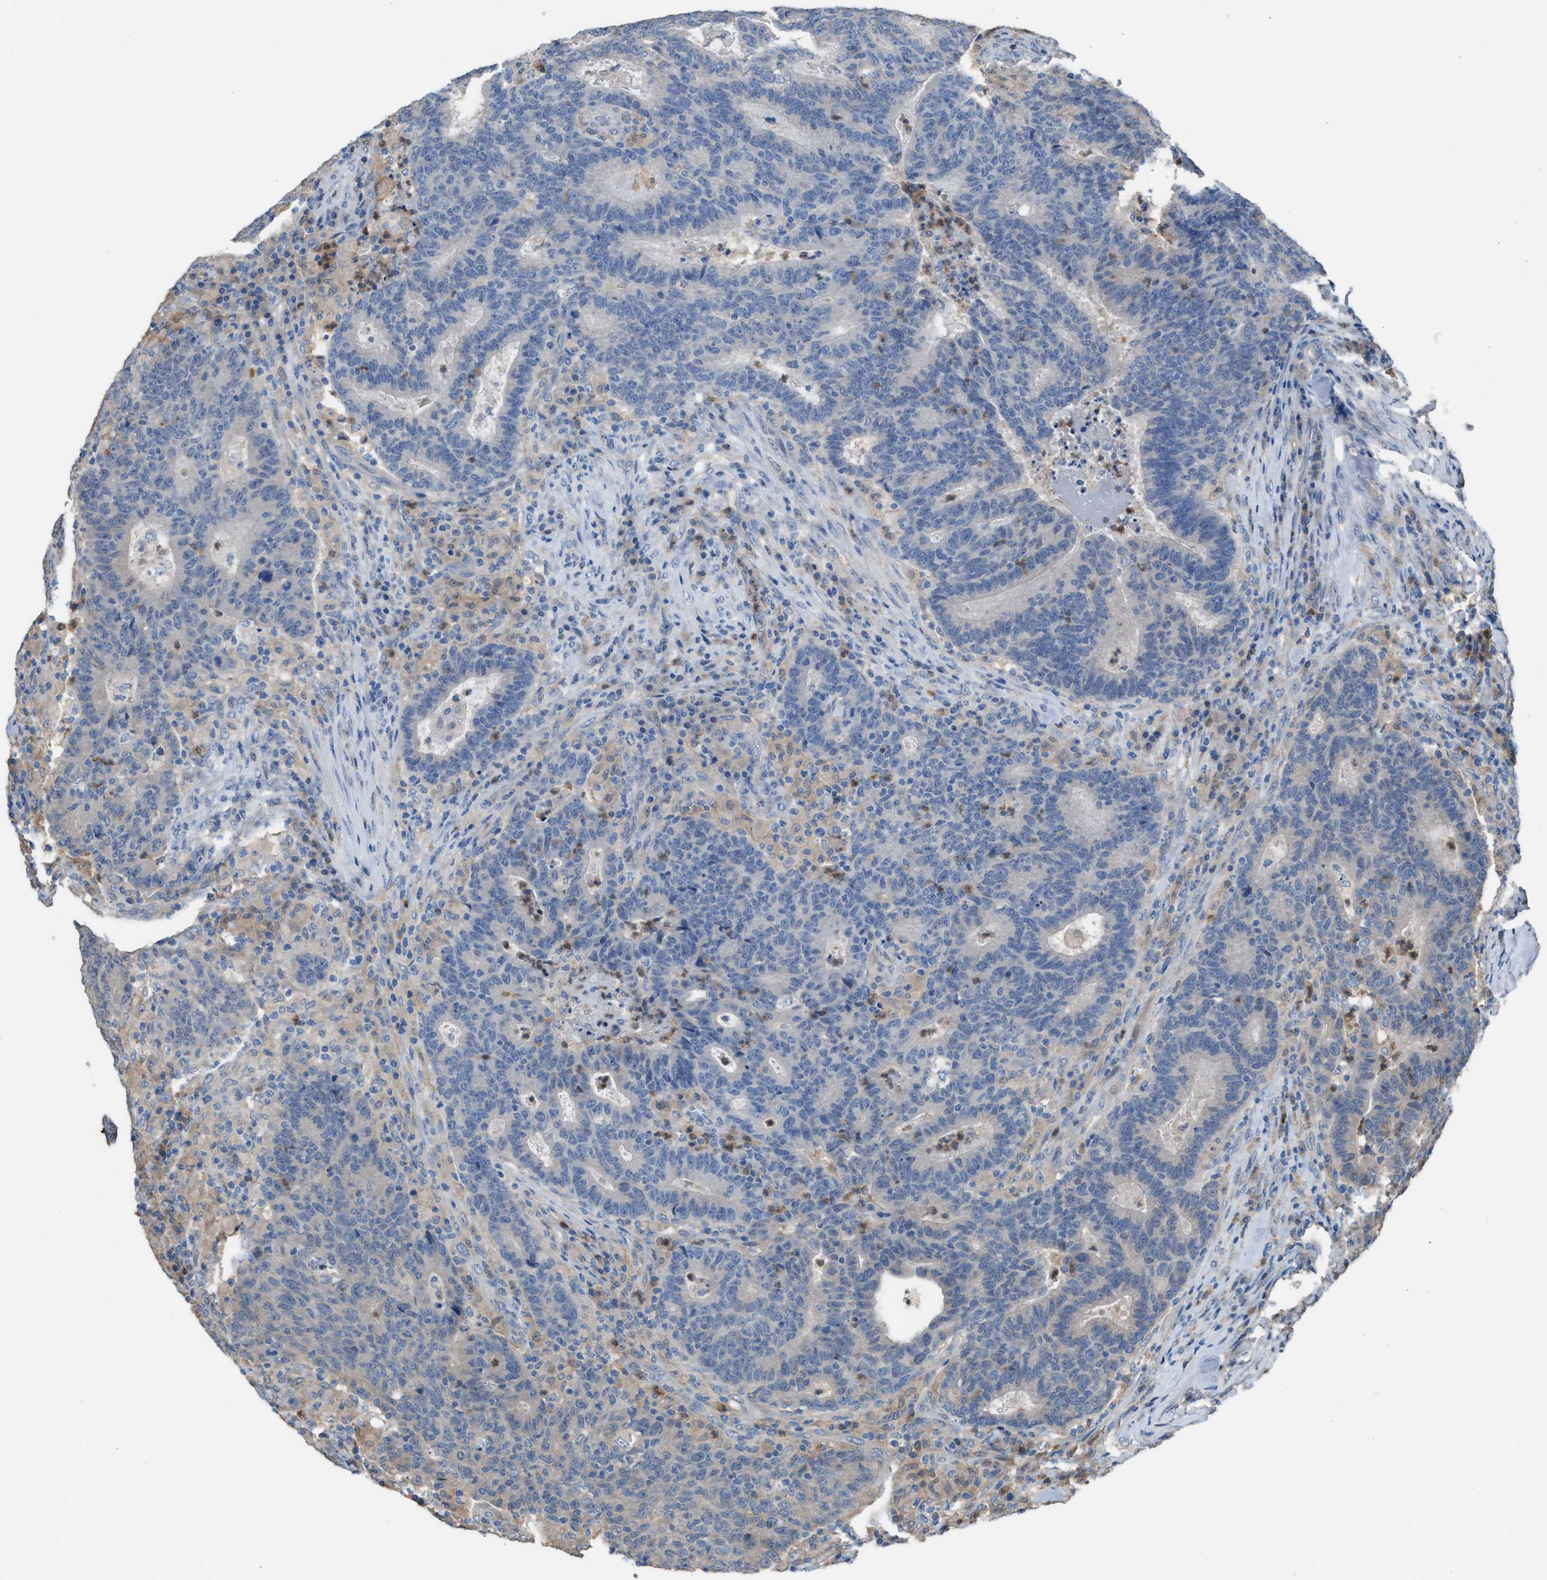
{"staining": {"intensity": "negative", "quantity": "none", "location": "none"}, "tissue": "colorectal cancer", "cell_type": "Tumor cells", "image_type": "cancer", "snomed": [{"axis": "morphology", "description": "Adenocarcinoma, NOS"}, {"axis": "topography", "description": "Colon"}], "caption": "A micrograph of human colorectal adenocarcinoma is negative for staining in tumor cells.", "gene": "NQO2", "patient": {"sex": "female", "age": 75}}